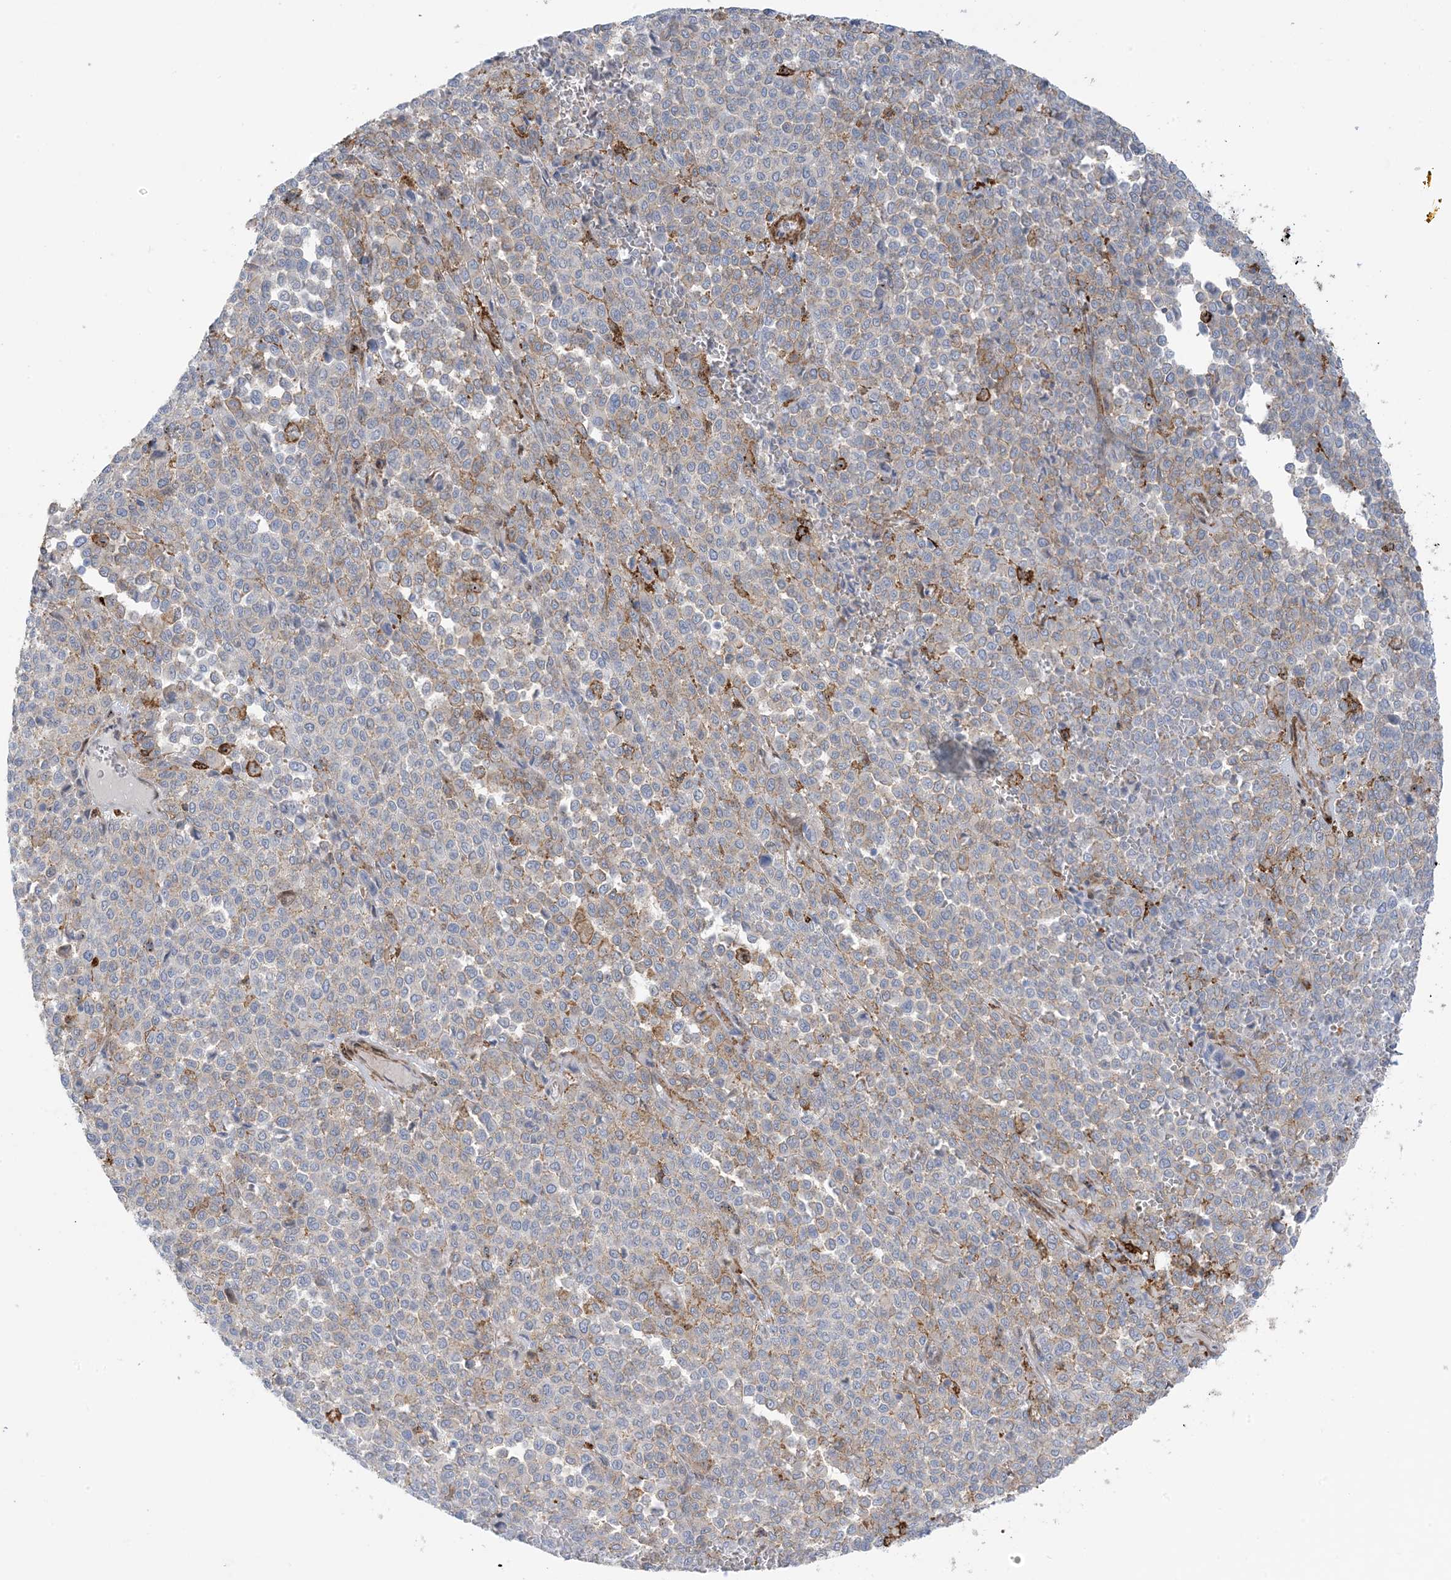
{"staining": {"intensity": "weak", "quantity": "<25%", "location": "cytoplasmic/membranous"}, "tissue": "melanoma", "cell_type": "Tumor cells", "image_type": "cancer", "snomed": [{"axis": "morphology", "description": "Malignant melanoma, Metastatic site"}, {"axis": "topography", "description": "Pancreas"}], "caption": "DAB immunohistochemical staining of human melanoma reveals no significant positivity in tumor cells. (Brightfield microscopy of DAB (3,3'-diaminobenzidine) immunohistochemistry at high magnification).", "gene": "ICMT", "patient": {"sex": "female", "age": 30}}